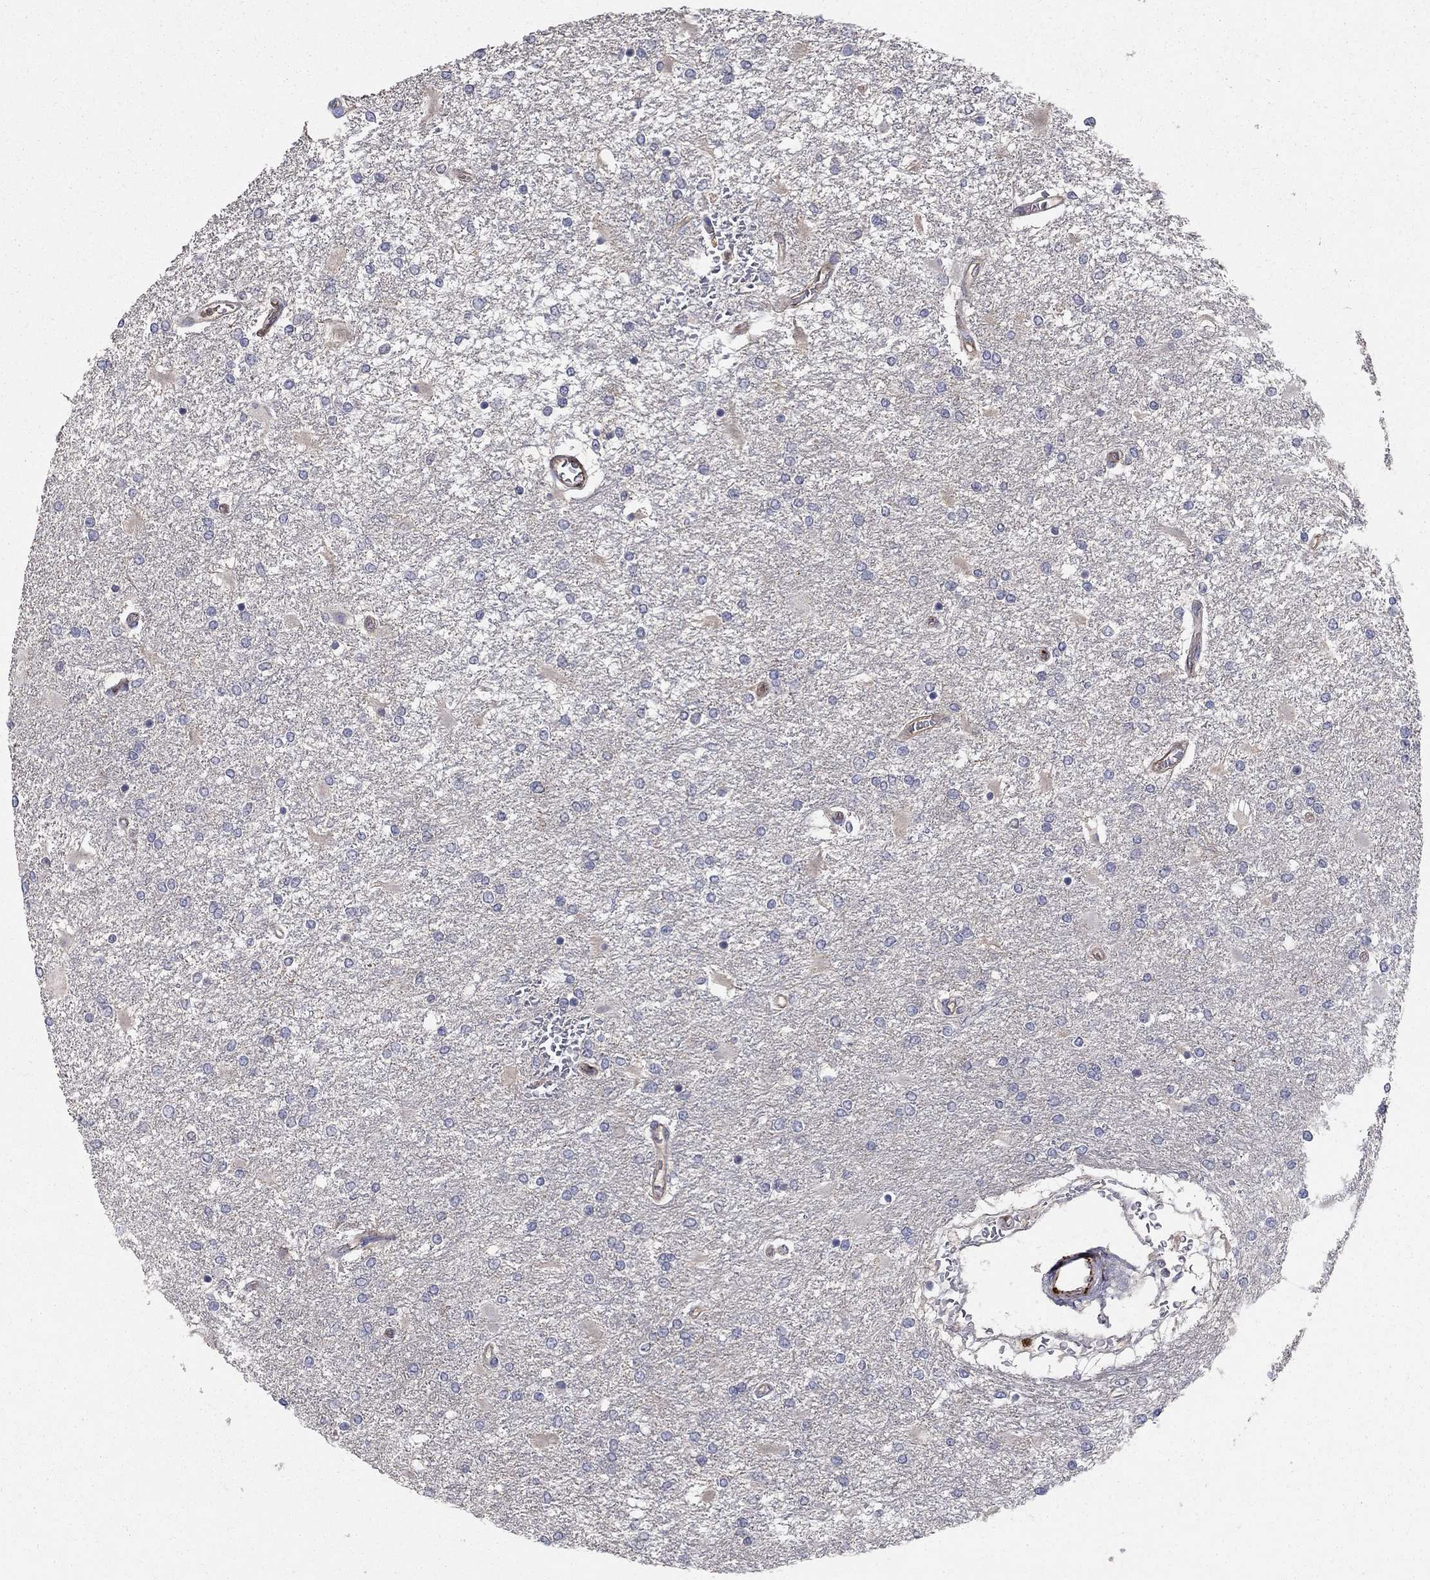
{"staining": {"intensity": "negative", "quantity": "none", "location": "none"}, "tissue": "glioma", "cell_type": "Tumor cells", "image_type": "cancer", "snomed": [{"axis": "morphology", "description": "Glioma, malignant, High grade"}, {"axis": "topography", "description": "Cerebral cortex"}], "caption": "This is an immunohistochemistry photomicrograph of glioma. There is no positivity in tumor cells.", "gene": "MSRA", "patient": {"sex": "male", "age": 79}}